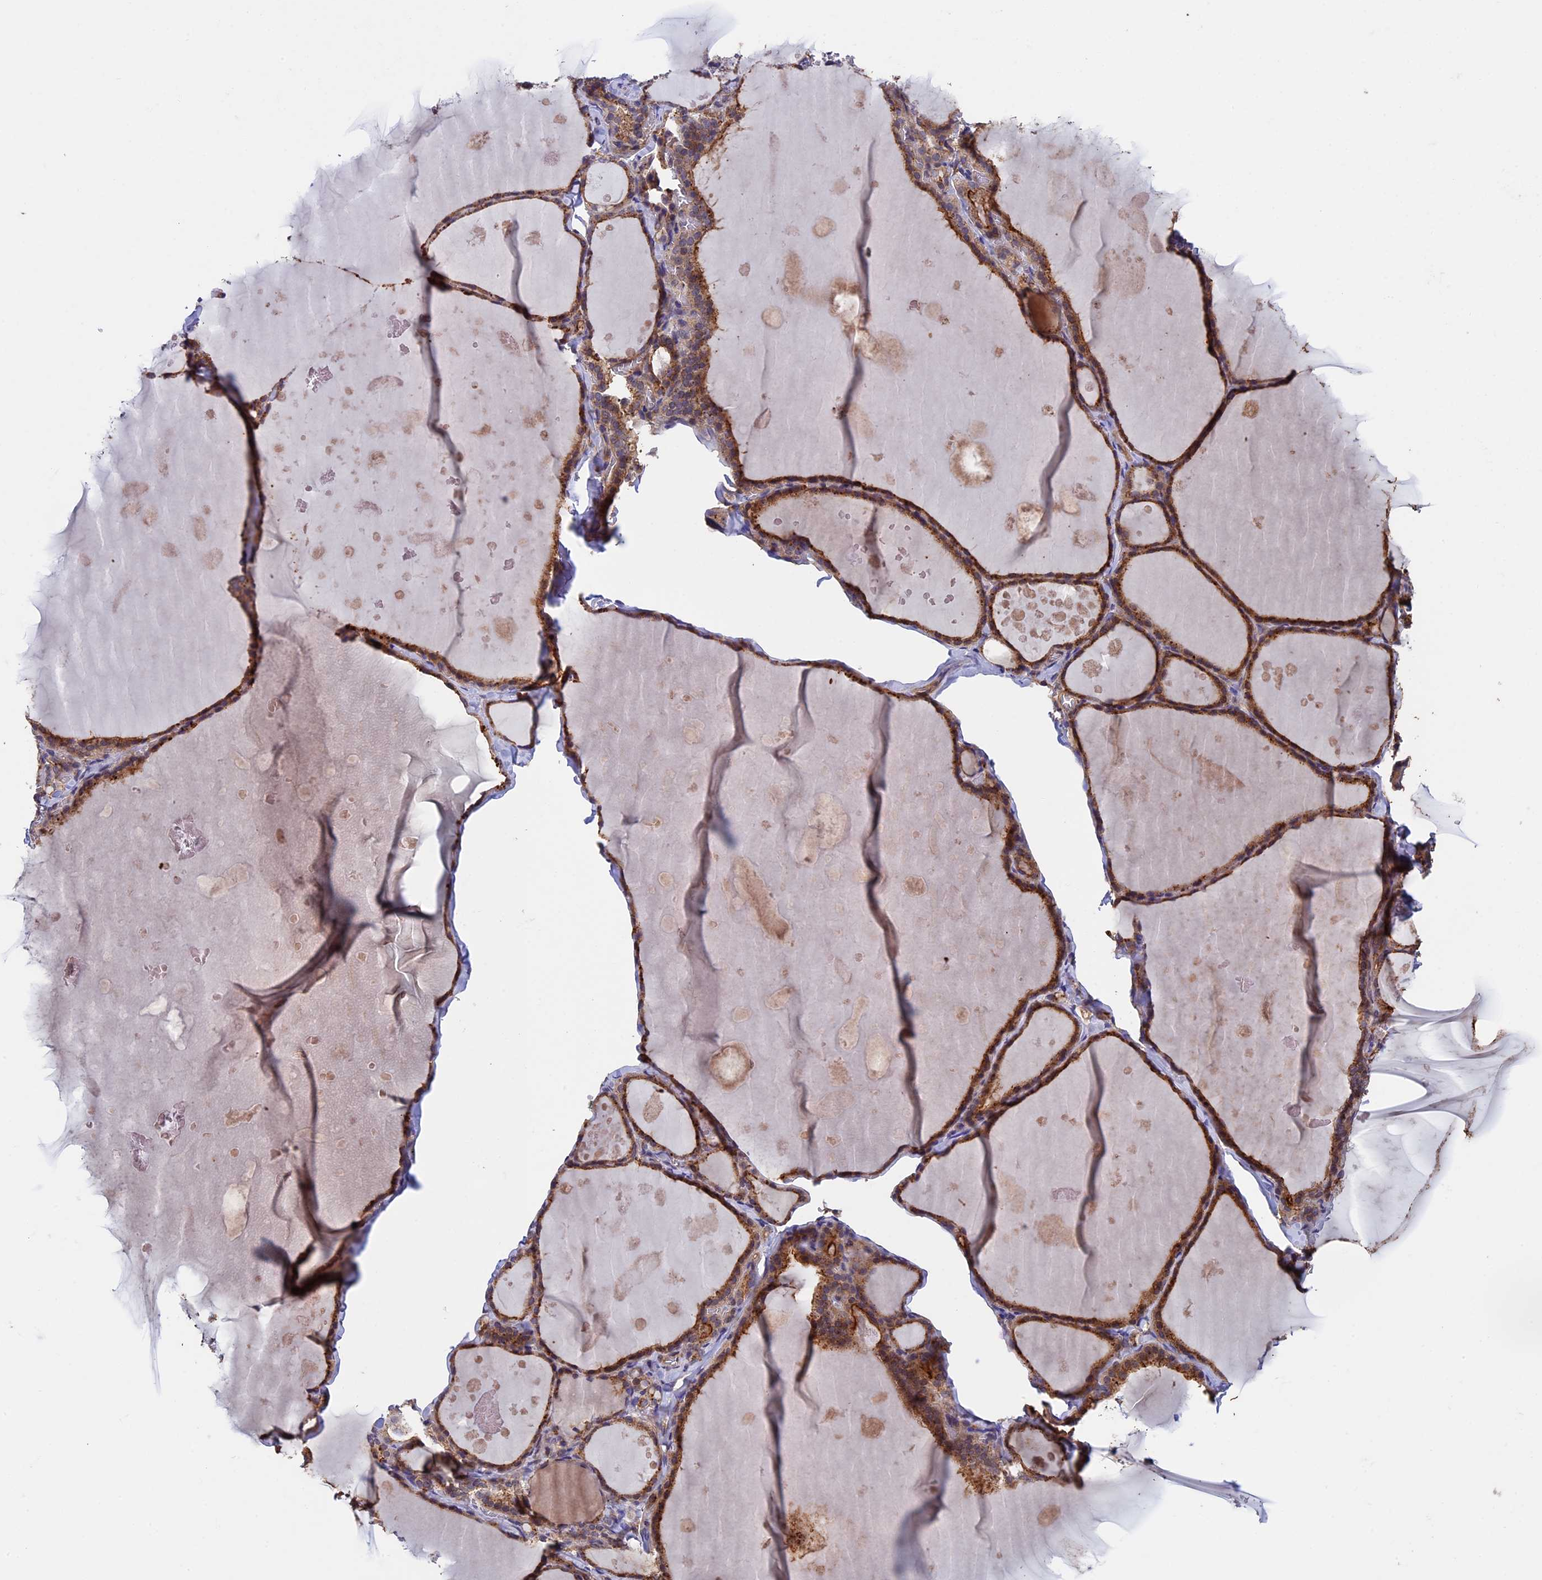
{"staining": {"intensity": "moderate", "quantity": ">75%", "location": "cytoplasmic/membranous"}, "tissue": "thyroid gland", "cell_type": "Glandular cells", "image_type": "normal", "snomed": [{"axis": "morphology", "description": "Normal tissue, NOS"}, {"axis": "topography", "description": "Thyroid gland"}], "caption": "Thyroid gland stained for a protein (brown) demonstrates moderate cytoplasmic/membranous positive expression in about >75% of glandular cells.", "gene": "SLC9A5", "patient": {"sex": "male", "age": 56}}